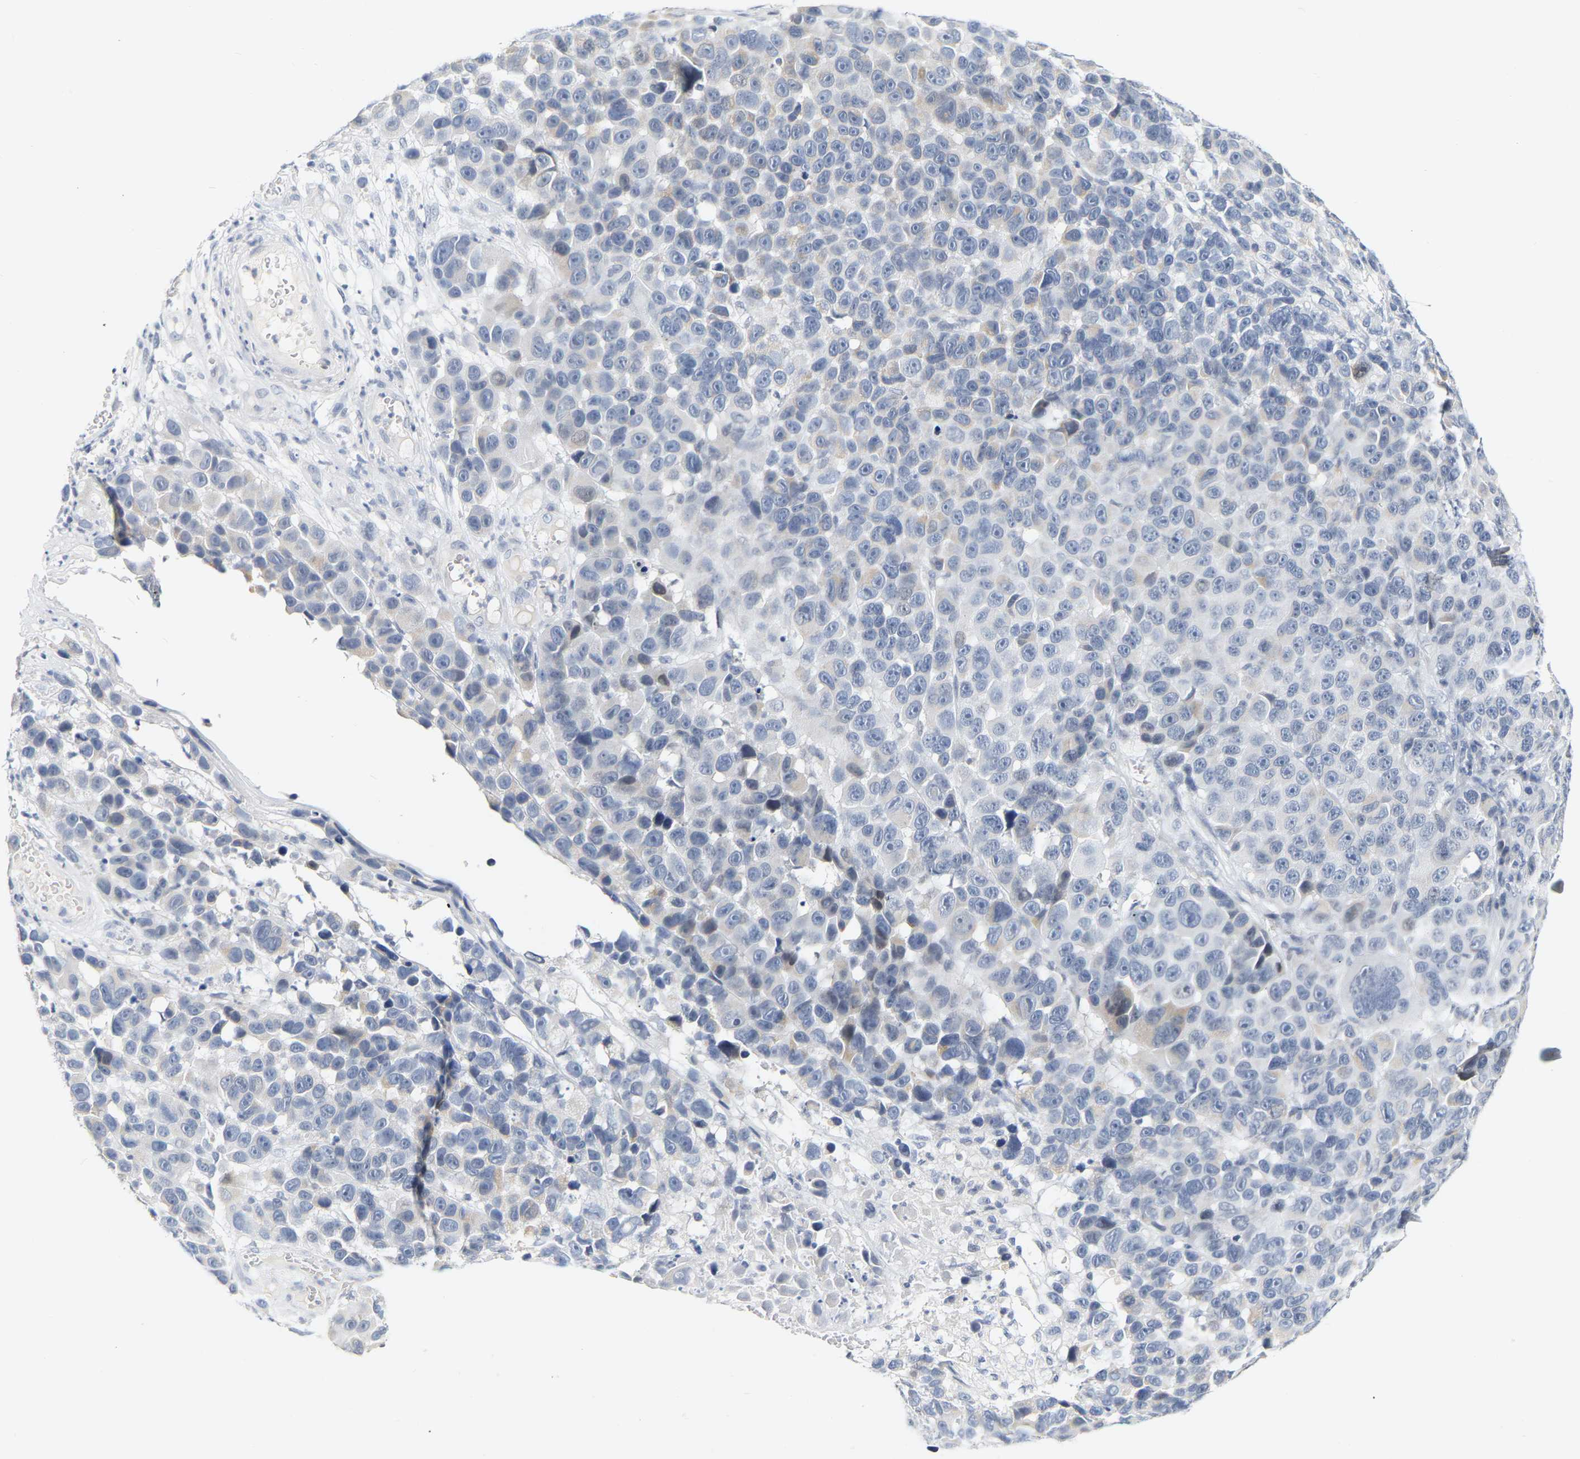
{"staining": {"intensity": "negative", "quantity": "none", "location": "none"}, "tissue": "melanoma", "cell_type": "Tumor cells", "image_type": "cancer", "snomed": [{"axis": "morphology", "description": "Malignant melanoma, NOS"}, {"axis": "topography", "description": "Skin"}], "caption": "Human melanoma stained for a protein using IHC shows no staining in tumor cells.", "gene": "KRT76", "patient": {"sex": "male", "age": 53}}